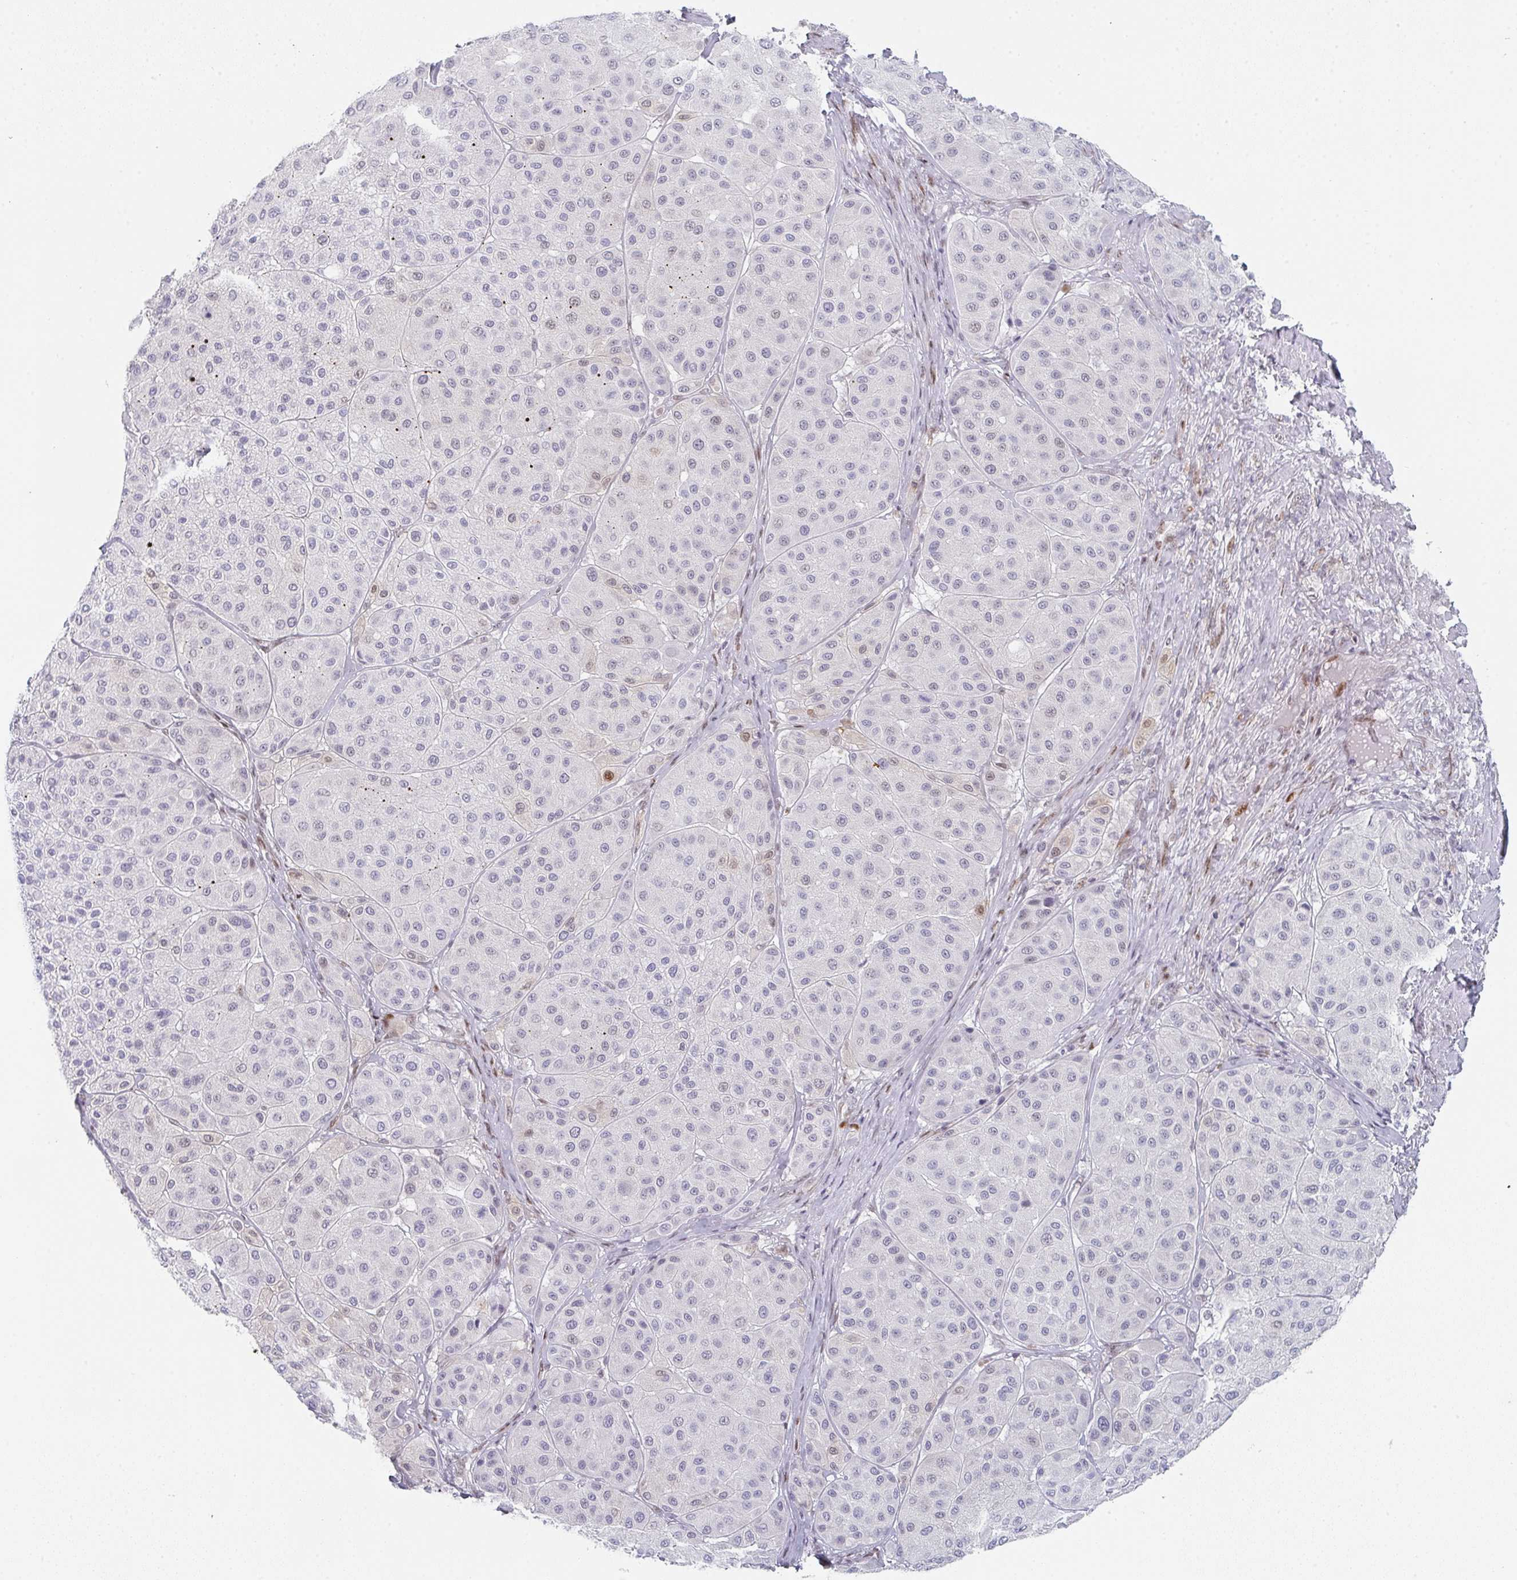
{"staining": {"intensity": "negative", "quantity": "none", "location": "none"}, "tissue": "melanoma", "cell_type": "Tumor cells", "image_type": "cancer", "snomed": [{"axis": "morphology", "description": "Malignant melanoma, Metastatic site"}, {"axis": "topography", "description": "Smooth muscle"}], "caption": "DAB (3,3'-diaminobenzidine) immunohistochemical staining of malignant melanoma (metastatic site) displays no significant expression in tumor cells.", "gene": "POU2AF2", "patient": {"sex": "male", "age": 41}}